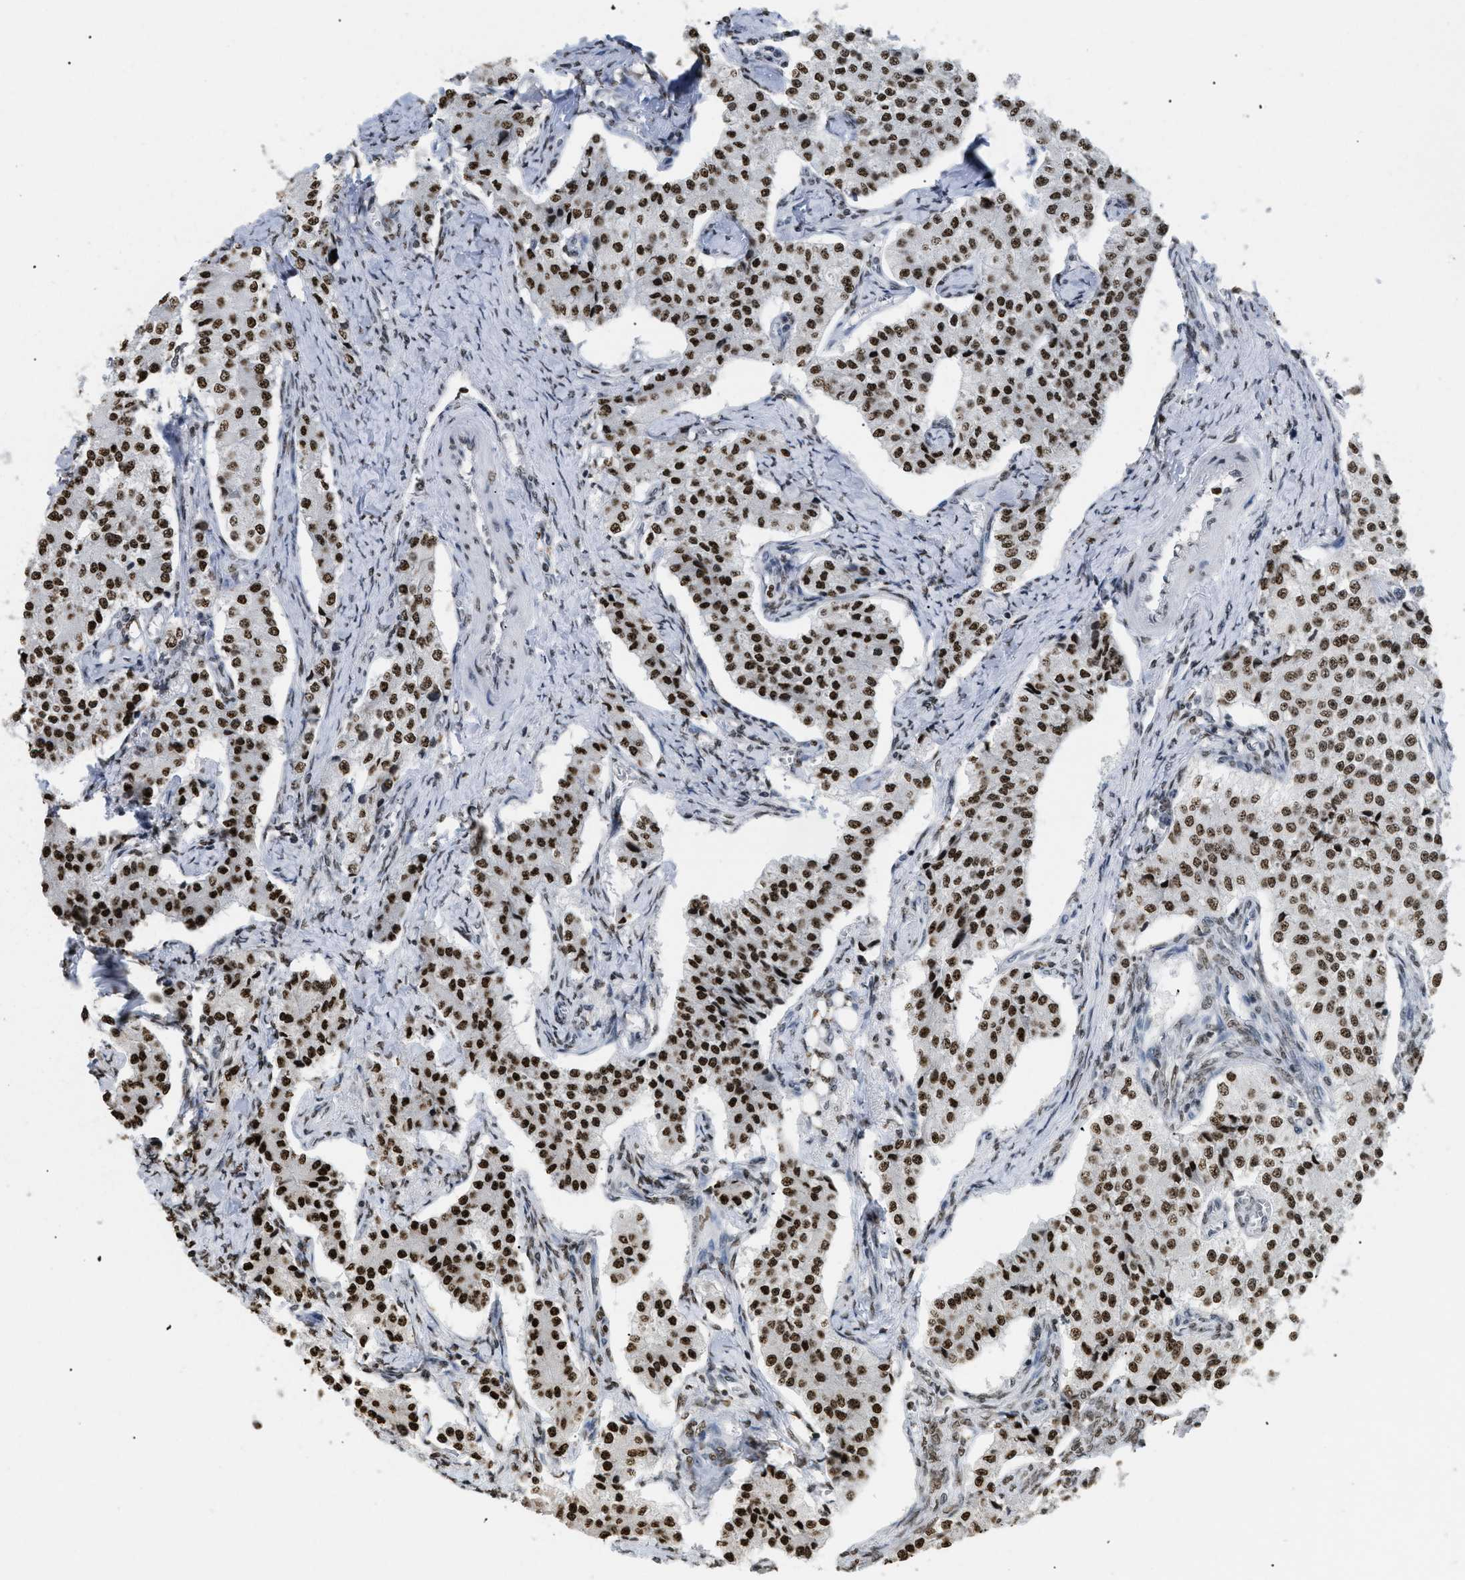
{"staining": {"intensity": "strong", "quantity": ">75%", "location": "nuclear"}, "tissue": "carcinoid", "cell_type": "Tumor cells", "image_type": "cancer", "snomed": [{"axis": "morphology", "description": "Carcinoid, malignant, NOS"}, {"axis": "topography", "description": "Colon"}], "caption": "The histopathology image reveals immunohistochemical staining of carcinoid. There is strong nuclear expression is present in approximately >75% of tumor cells.", "gene": "HMGN2", "patient": {"sex": "female", "age": 52}}